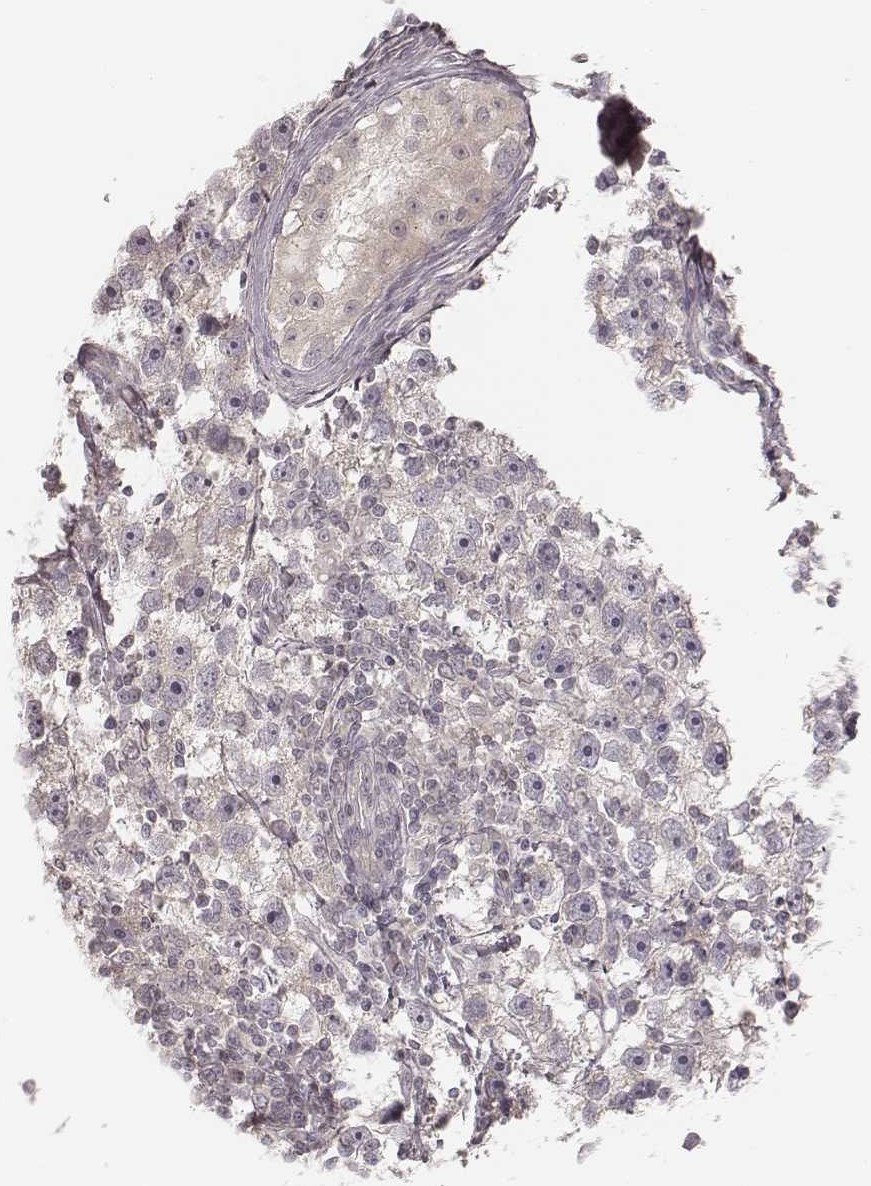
{"staining": {"intensity": "negative", "quantity": "none", "location": "none"}, "tissue": "testis cancer", "cell_type": "Tumor cells", "image_type": "cancer", "snomed": [{"axis": "morphology", "description": "Seminoma, NOS"}, {"axis": "topography", "description": "Testis"}], "caption": "A photomicrograph of testis cancer stained for a protein shows no brown staining in tumor cells. (Brightfield microscopy of DAB (3,3'-diaminobenzidine) IHC at high magnification).", "gene": "TDRD5", "patient": {"sex": "male", "age": 30}}